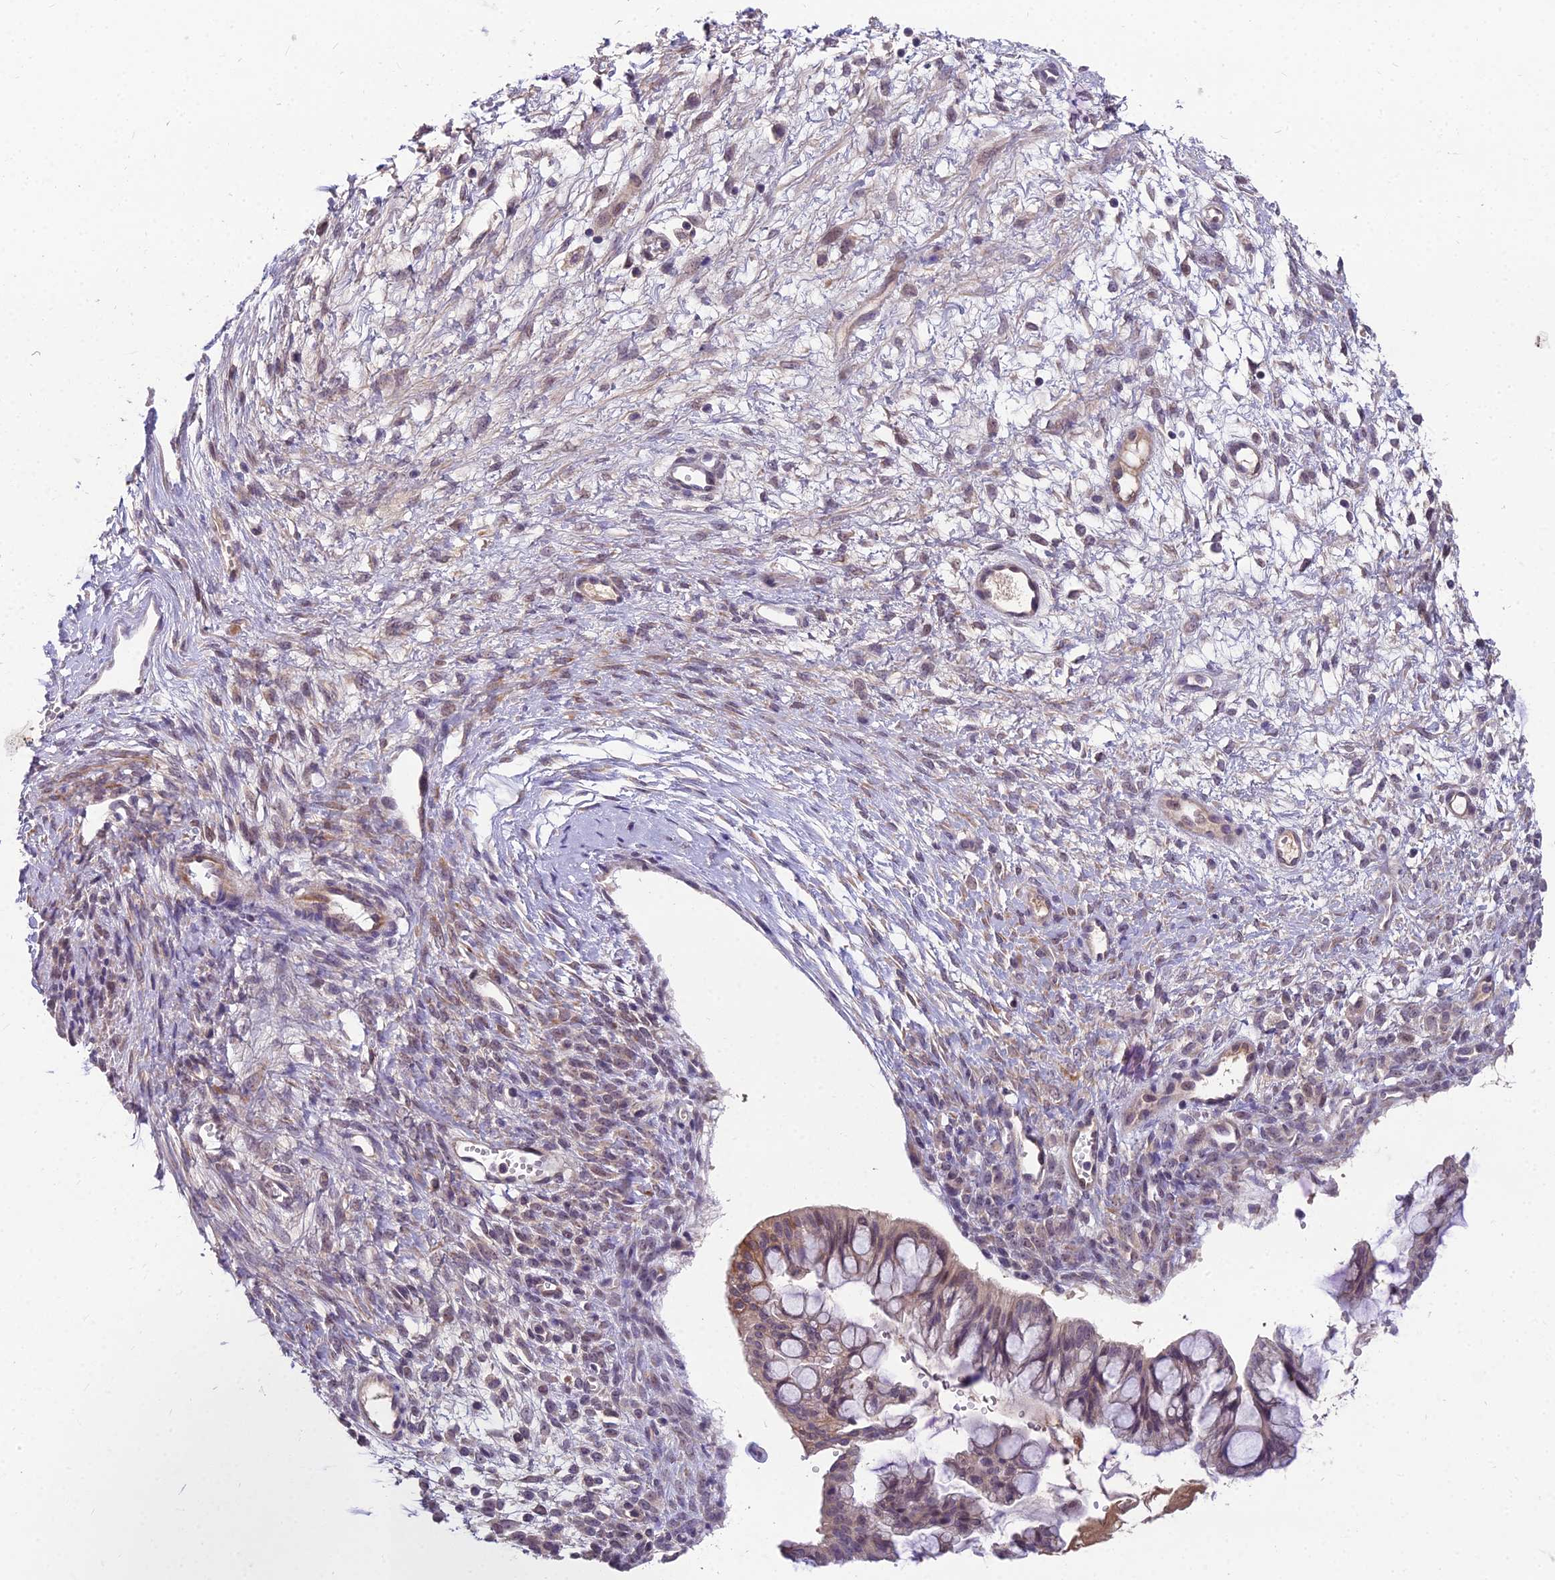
{"staining": {"intensity": "weak", "quantity": "<25%", "location": "cytoplasmic/membranous,nuclear"}, "tissue": "ovarian cancer", "cell_type": "Tumor cells", "image_type": "cancer", "snomed": [{"axis": "morphology", "description": "Cystadenocarcinoma, mucinous, NOS"}, {"axis": "topography", "description": "Ovary"}], "caption": "Immunohistochemical staining of ovarian mucinous cystadenocarcinoma shows no significant expression in tumor cells.", "gene": "ZNF333", "patient": {"sex": "female", "age": 73}}